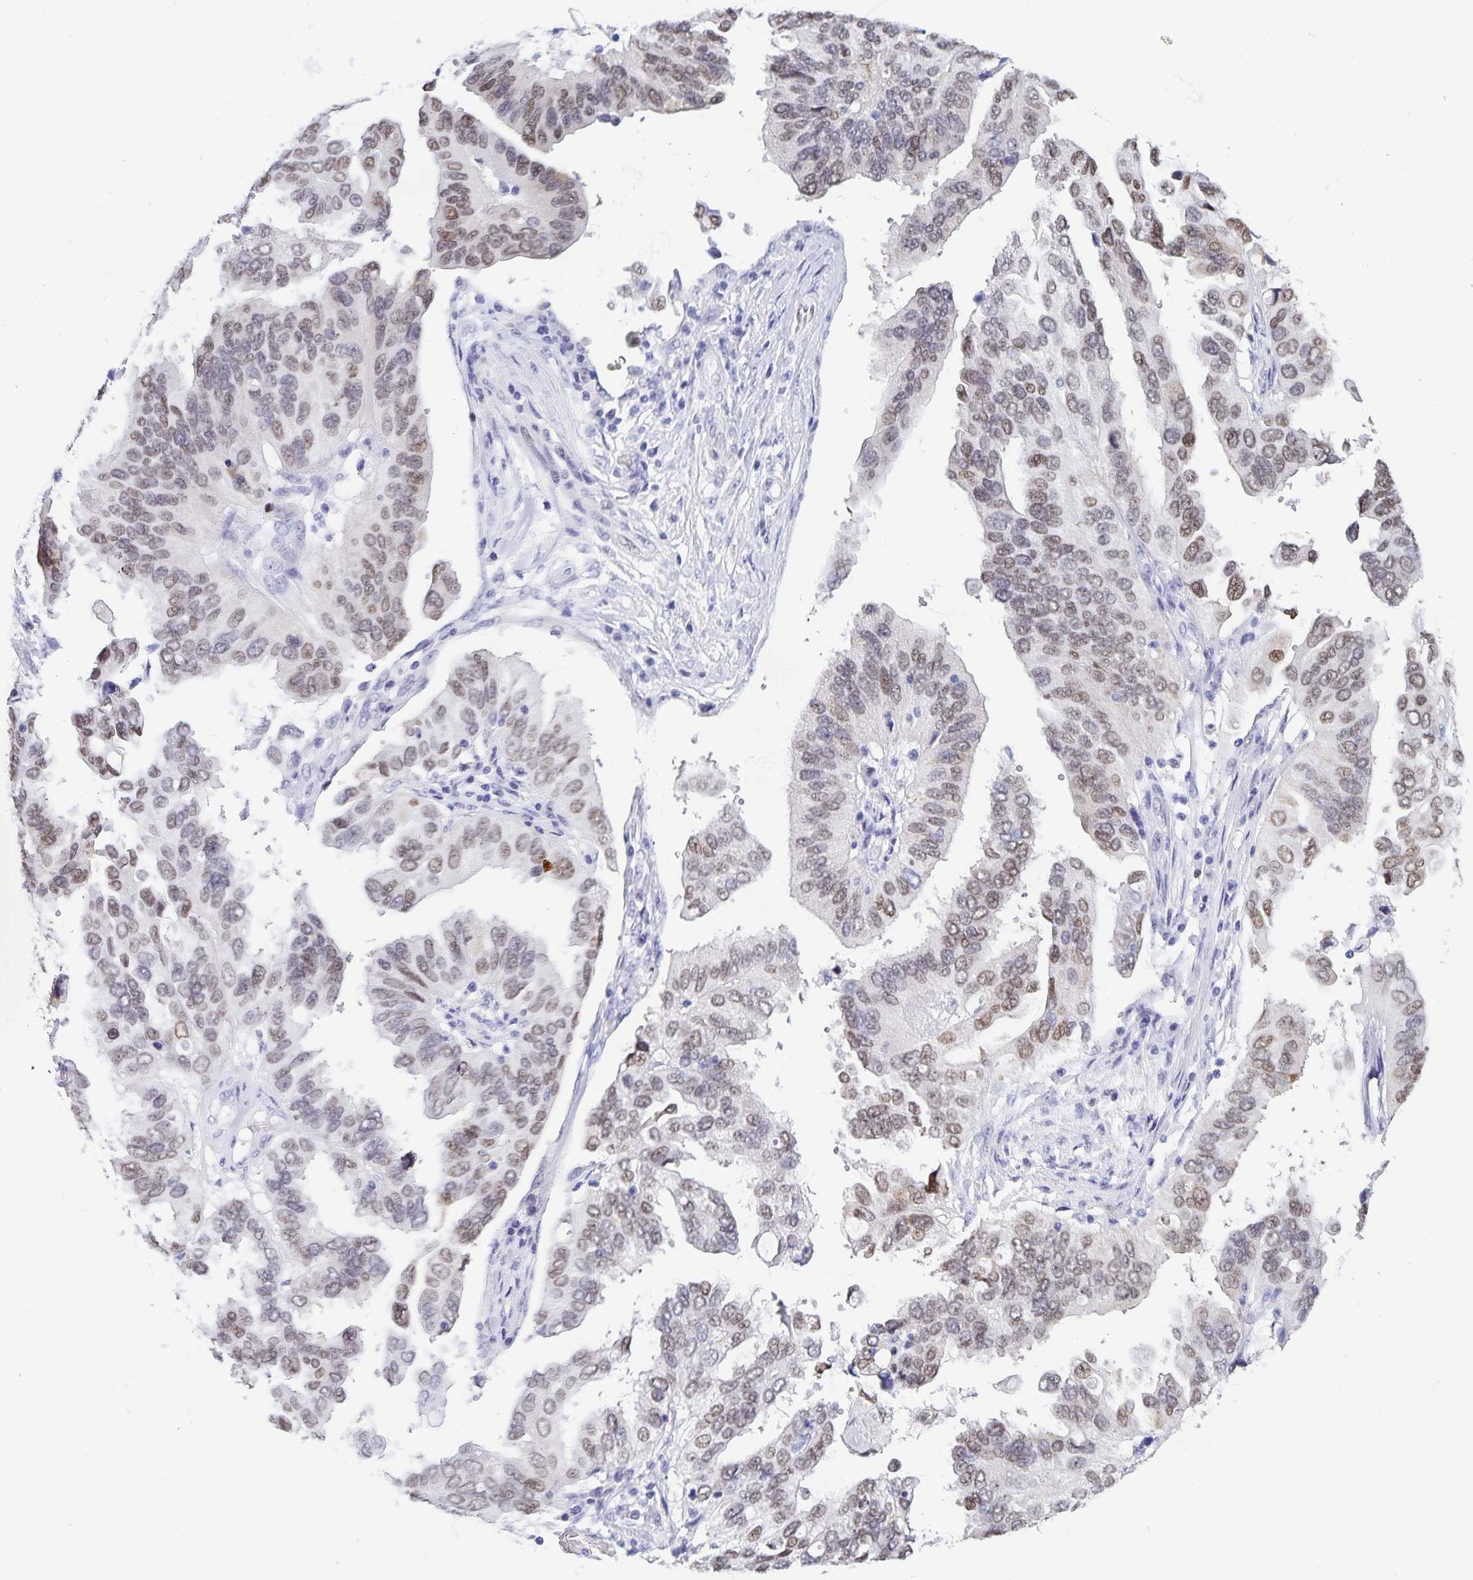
{"staining": {"intensity": "moderate", "quantity": ">75%", "location": "nuclear"}, "tissue": "ovarian cancer", "cell_type": "Tumor cells", "image_type": "cancer", "snomed": [{"axis": "morphology", "description": "Cystadenocarcinoma, serous, NOS"}, {"axis": "topography", "description": "Ovary"}], "caption": "Brown immunohistochemical staining in human ovarian serous cystadenocarcinoma exhibits moderate nuclear positivity in approximately >75% of tumor cells.", "gene": "HMGB3", "patient": {"sex": "female", "age": 79}}